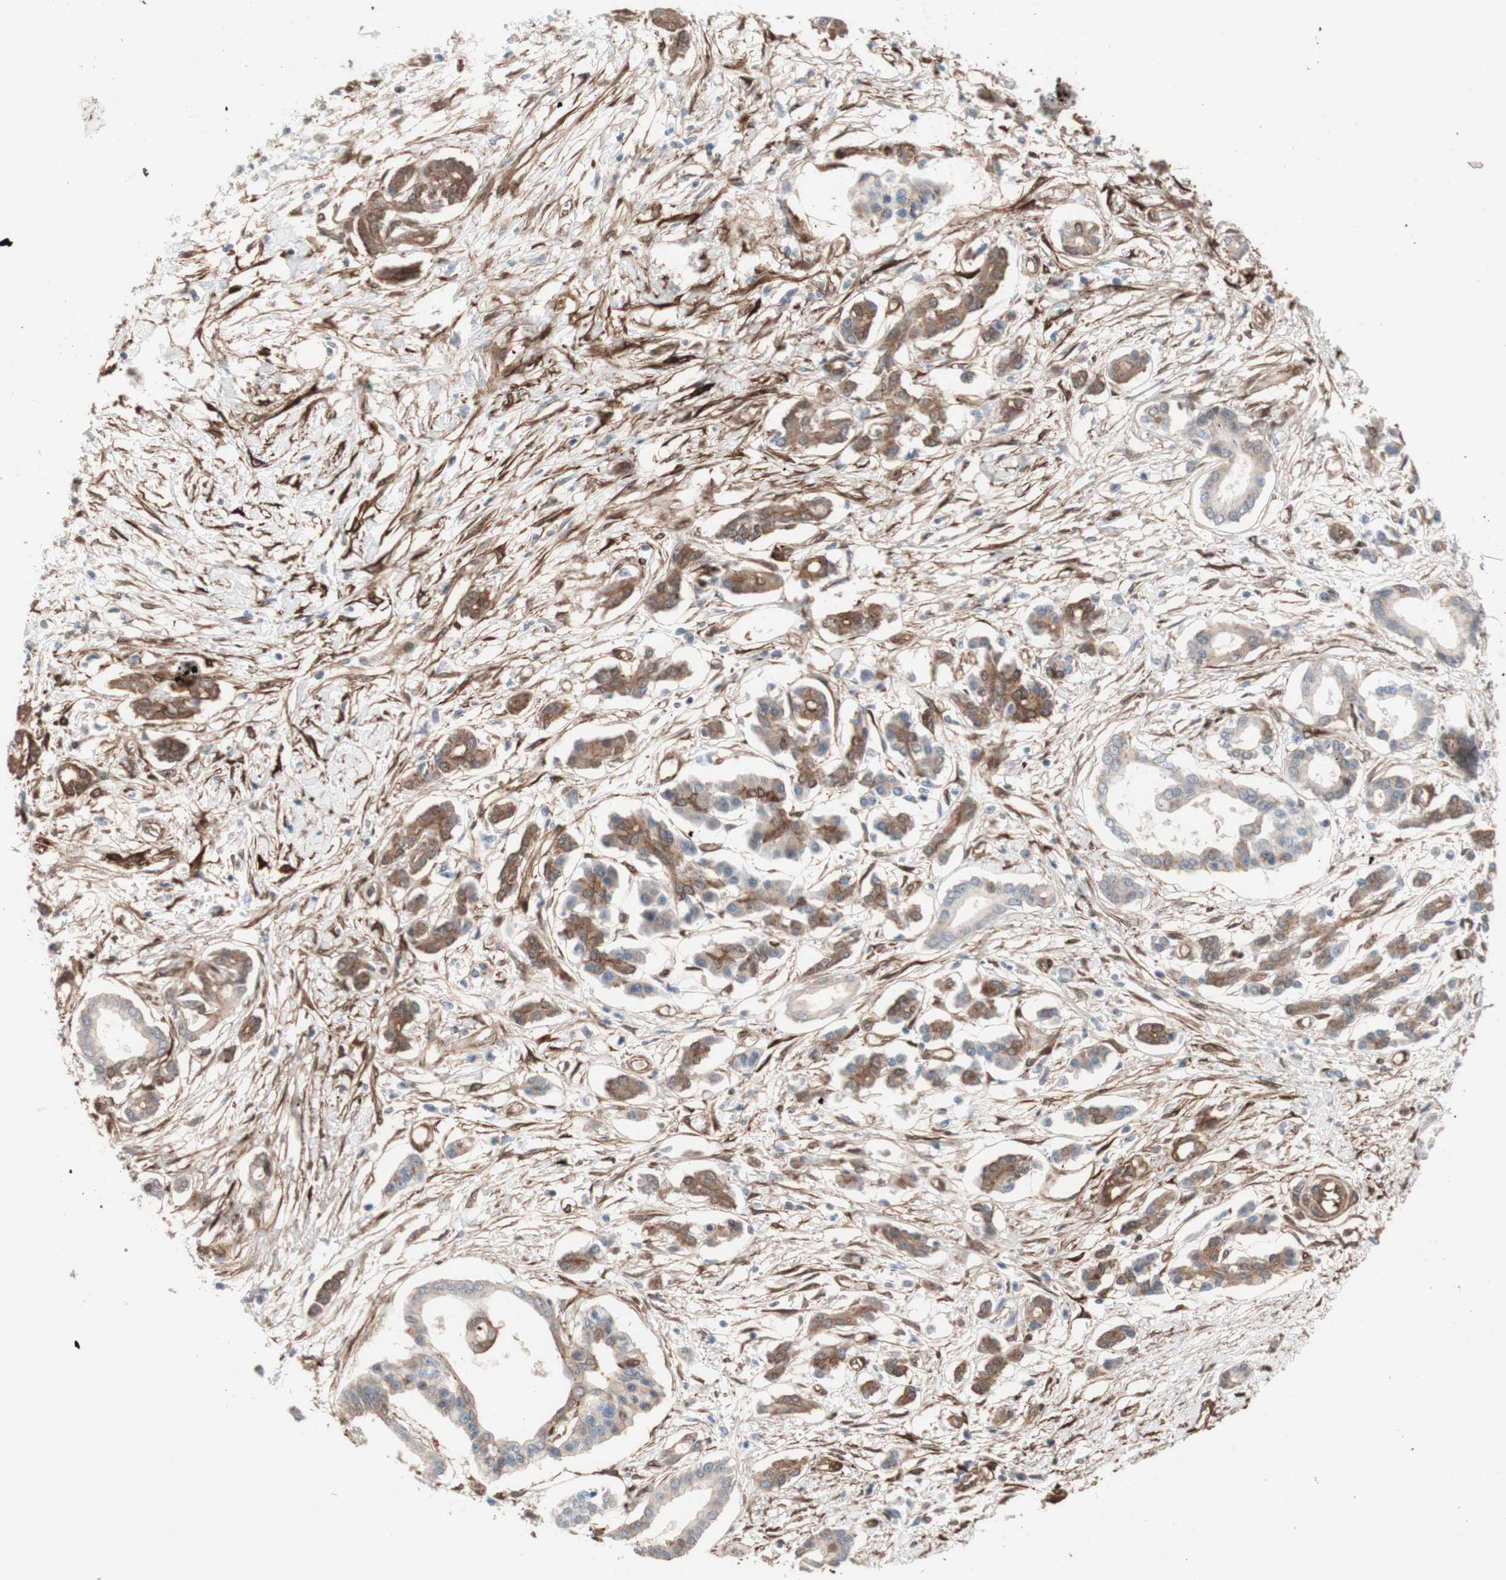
{"staining": {"intensity": "moderate", "quantity": ">75%", "location": "cytoplasmic/membranous"}, "tissue": "pancreatic cancer", "cell_type": "Tumor cells", "image_type": "cancer", "snomed": [{"axis": "morphology", "description": "Adenocarcinoma, NOS"}, {"axis": "topography", "description": "Pancreas"}], "caption": "Immunohistochemistry (IHC) of human adenocarcinoma (pancreatic) shows medium levels of moderate cytoplasmic/membranous staining in about >75% of tumor cells.", "gene": "CNN3", "patient": {"sex": "male", "age": 56}}